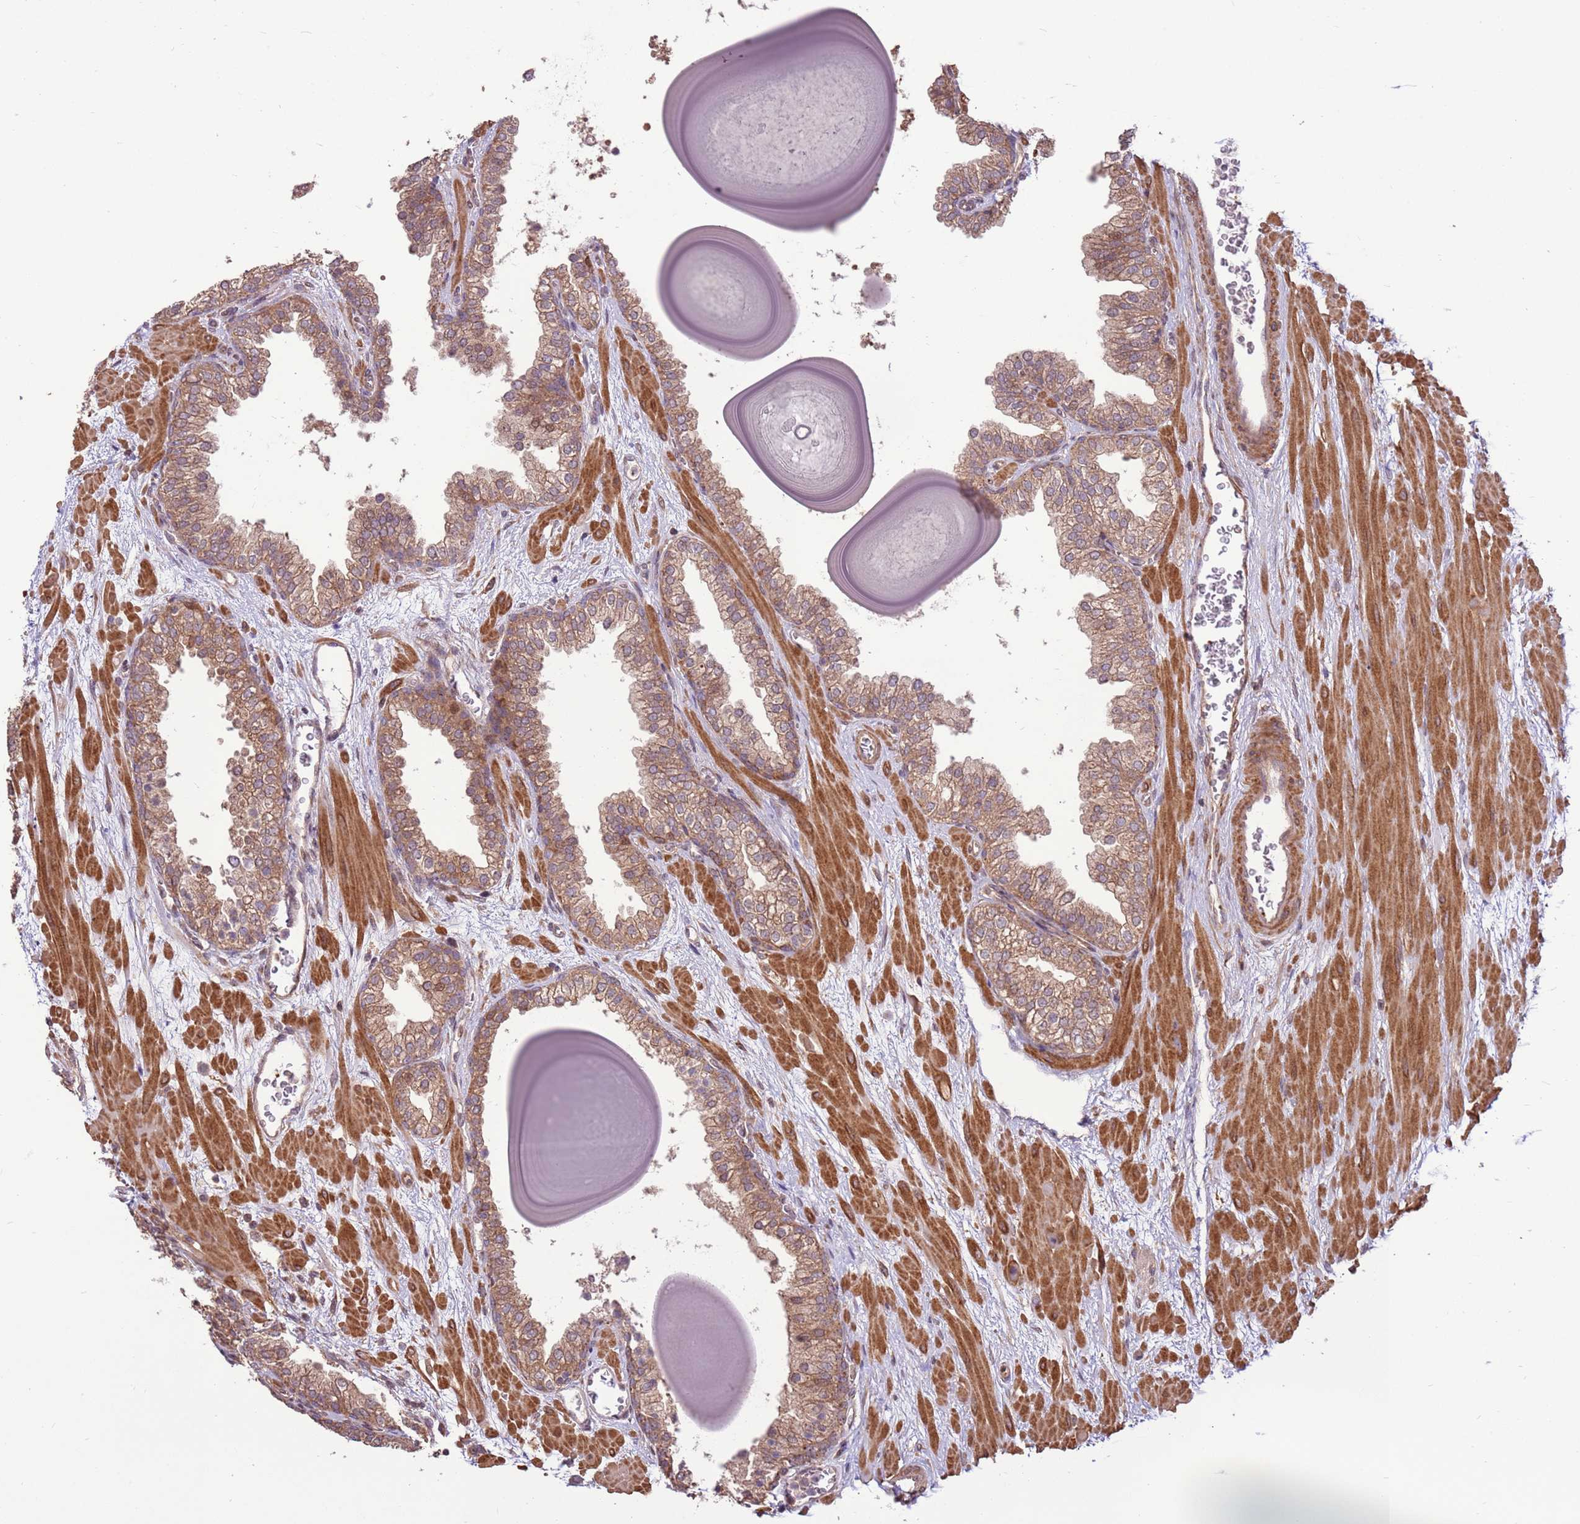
{"staining": {"intensity": "moderate", "quantity": "25%-75%", "location": "cytoplasmic/membranous"}, "tissue": "prostate", "cell_type": "Glandular cells", "image_type": "normal", "snomed": [{"axis": "morphology", "description": "Normal tissue, NOS"}, {"axis": "topography", "description": "Prostate"}], "caption": "The immunohistochemical stain labels moderate cytoplasmic/membranous positivity in glandular cells of normal prostate.", "gene": "CCDC112", "patient": {"sex": "male", "age": 48}}